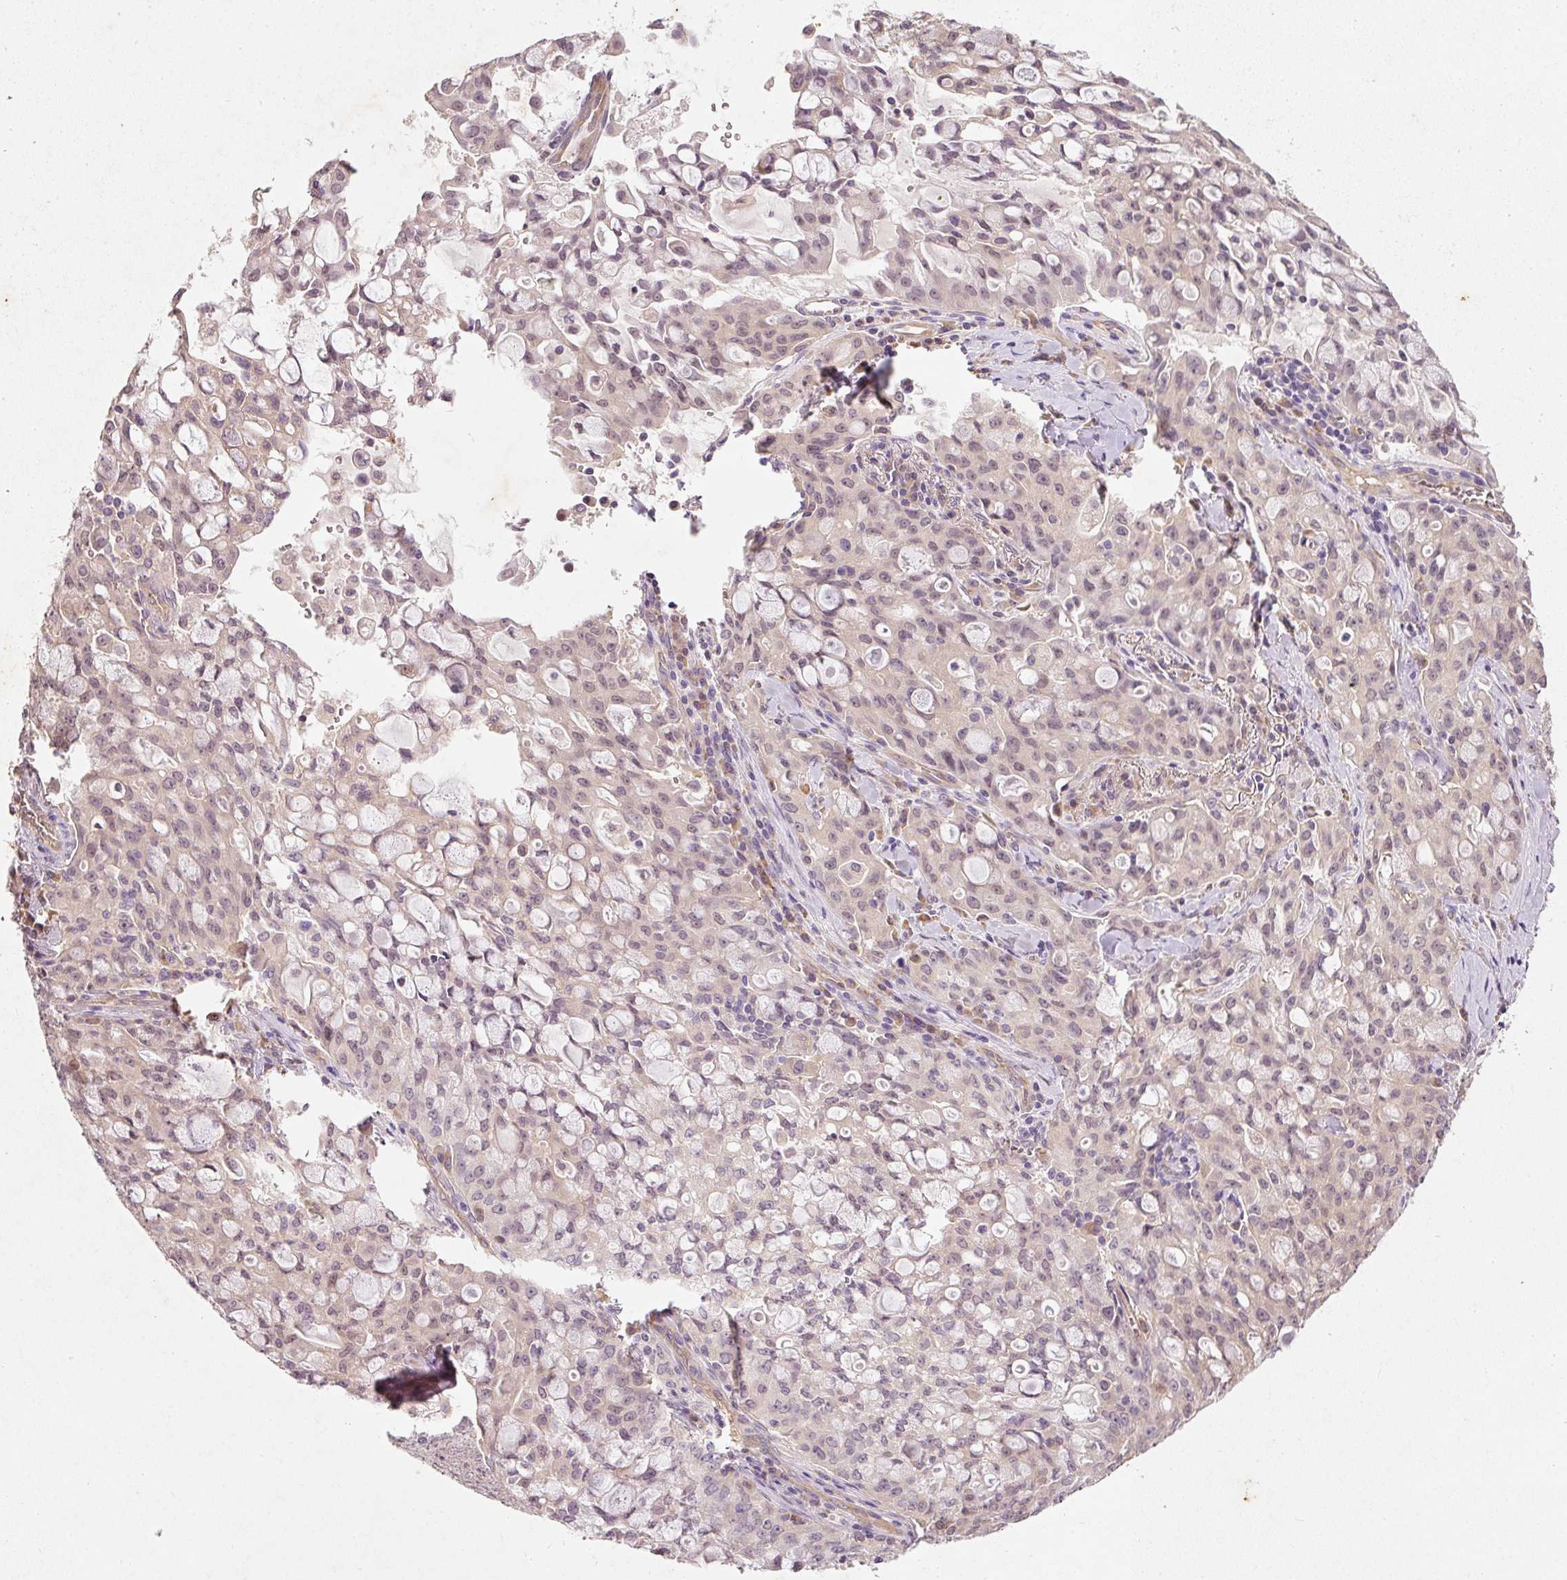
{"staining": {"intensity": "negative", "quantity": "none", "location": "none"}, "tissue": "lung cancer", "cell_type": "Tumor cells", "image_type": "cancer", "snomed": [{"axis": "morphology", "description": "Adenocarcinoma, NOS"}, {"axis": "topography", "description": "Lung"}], "caption": "Tumor cells are negative for protein expression in human lung adenocarcinoma.", "gene": "RGL2", "patient": {"sex": "female", "age": 44}}